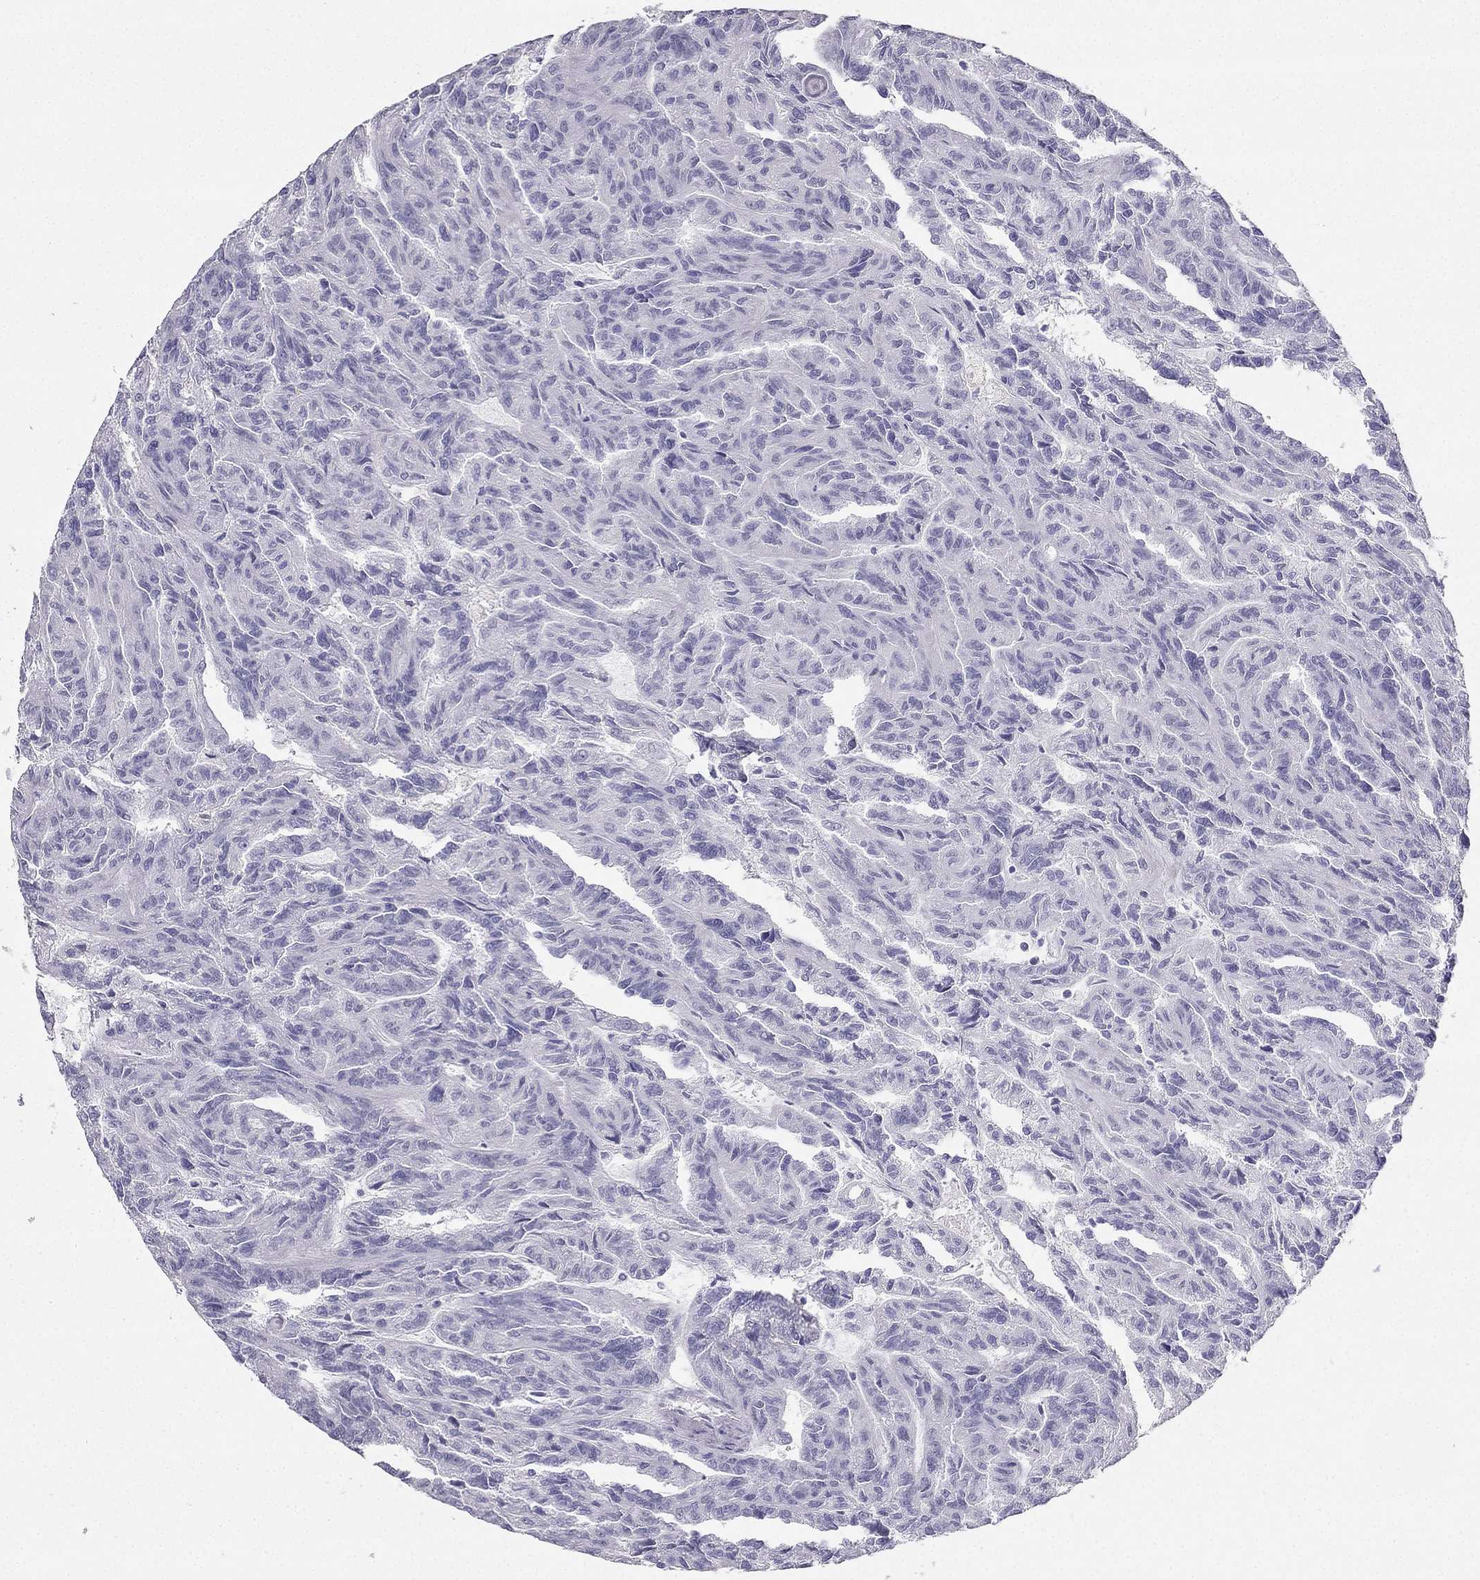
{"staining": {"intensity": "negative", "quantity": "none", "location": "none"}, "tissue": "renal cancer", "cell_type": "Tumor cells", "image_type": "cancer", "snomed": [{"axis": "morphology", "description": "Adenocarcinoma, NOS"}, {"axis": "topography", "description": "Kidney"}], "caption": "High magnification brightfield microscopy of adenocarcinoma (renal) stained with DAB (brown) and counterstained with hematoxylin (blue): tumor cells show no significant expression.", "gene": "TFF3", "patient": {"sex": "male", "age": 79}}